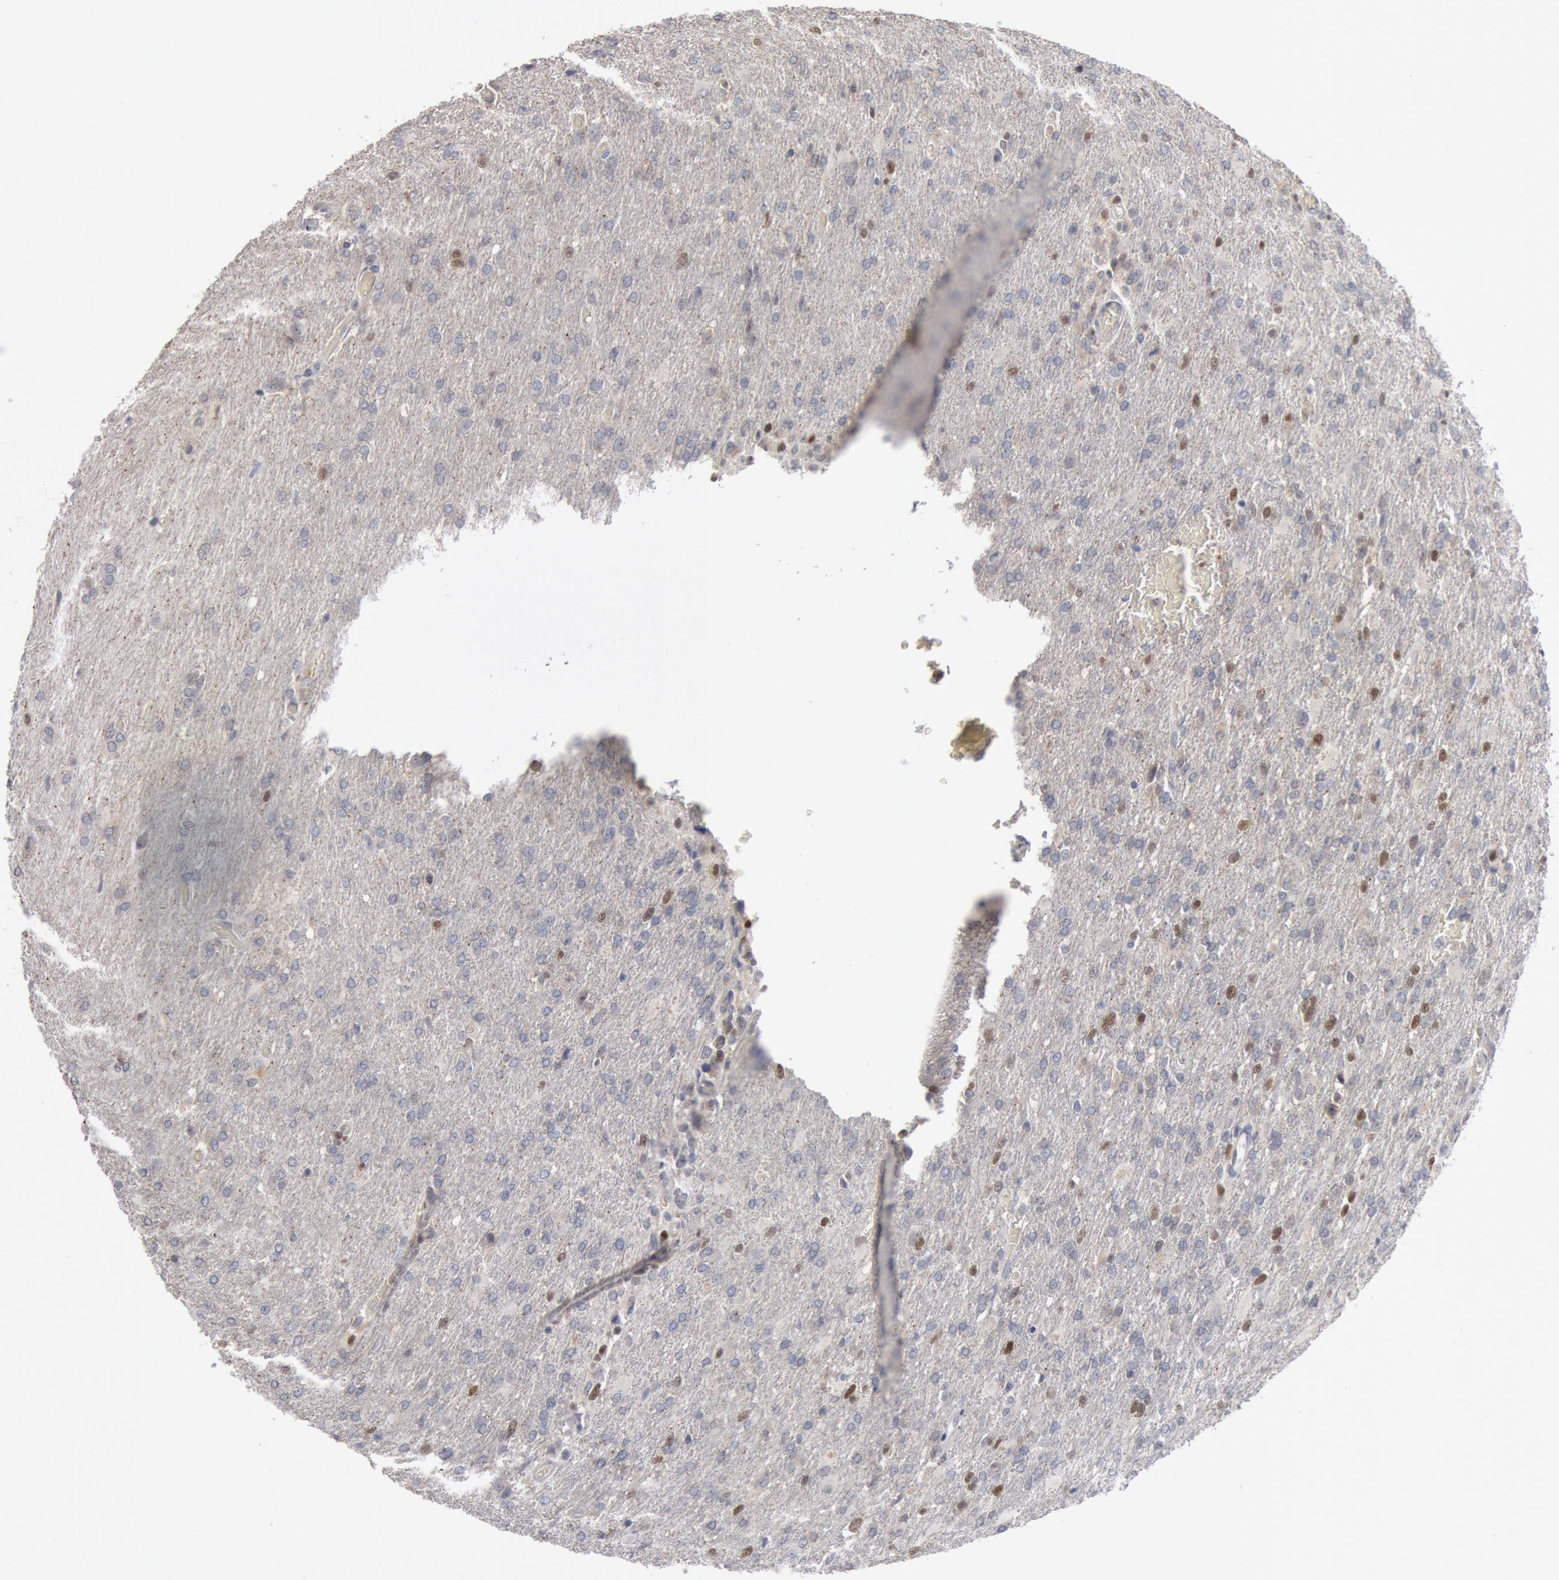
{"staining": {"intensity": "weak", "quantity": "<25%", "location": "nuclear"}, "tissue": "glioma", "cell_type": "Tumor cells", "image_type": "cancer", "snomed": [{"axis": "morphology", "description": "Glioma, malignant, High grade"}, {"axis": "topography", "description": "Brain"}], "caption": "Immunohistochemical staining of human glioma demonstrates no significant positivity in tumor cells. The staining is performed using DAB brown chromogen with nuclei counter-stained in using hematoxylin.", "gene": "WDHD1", "patient": {"sex": "male", "age": 68}}